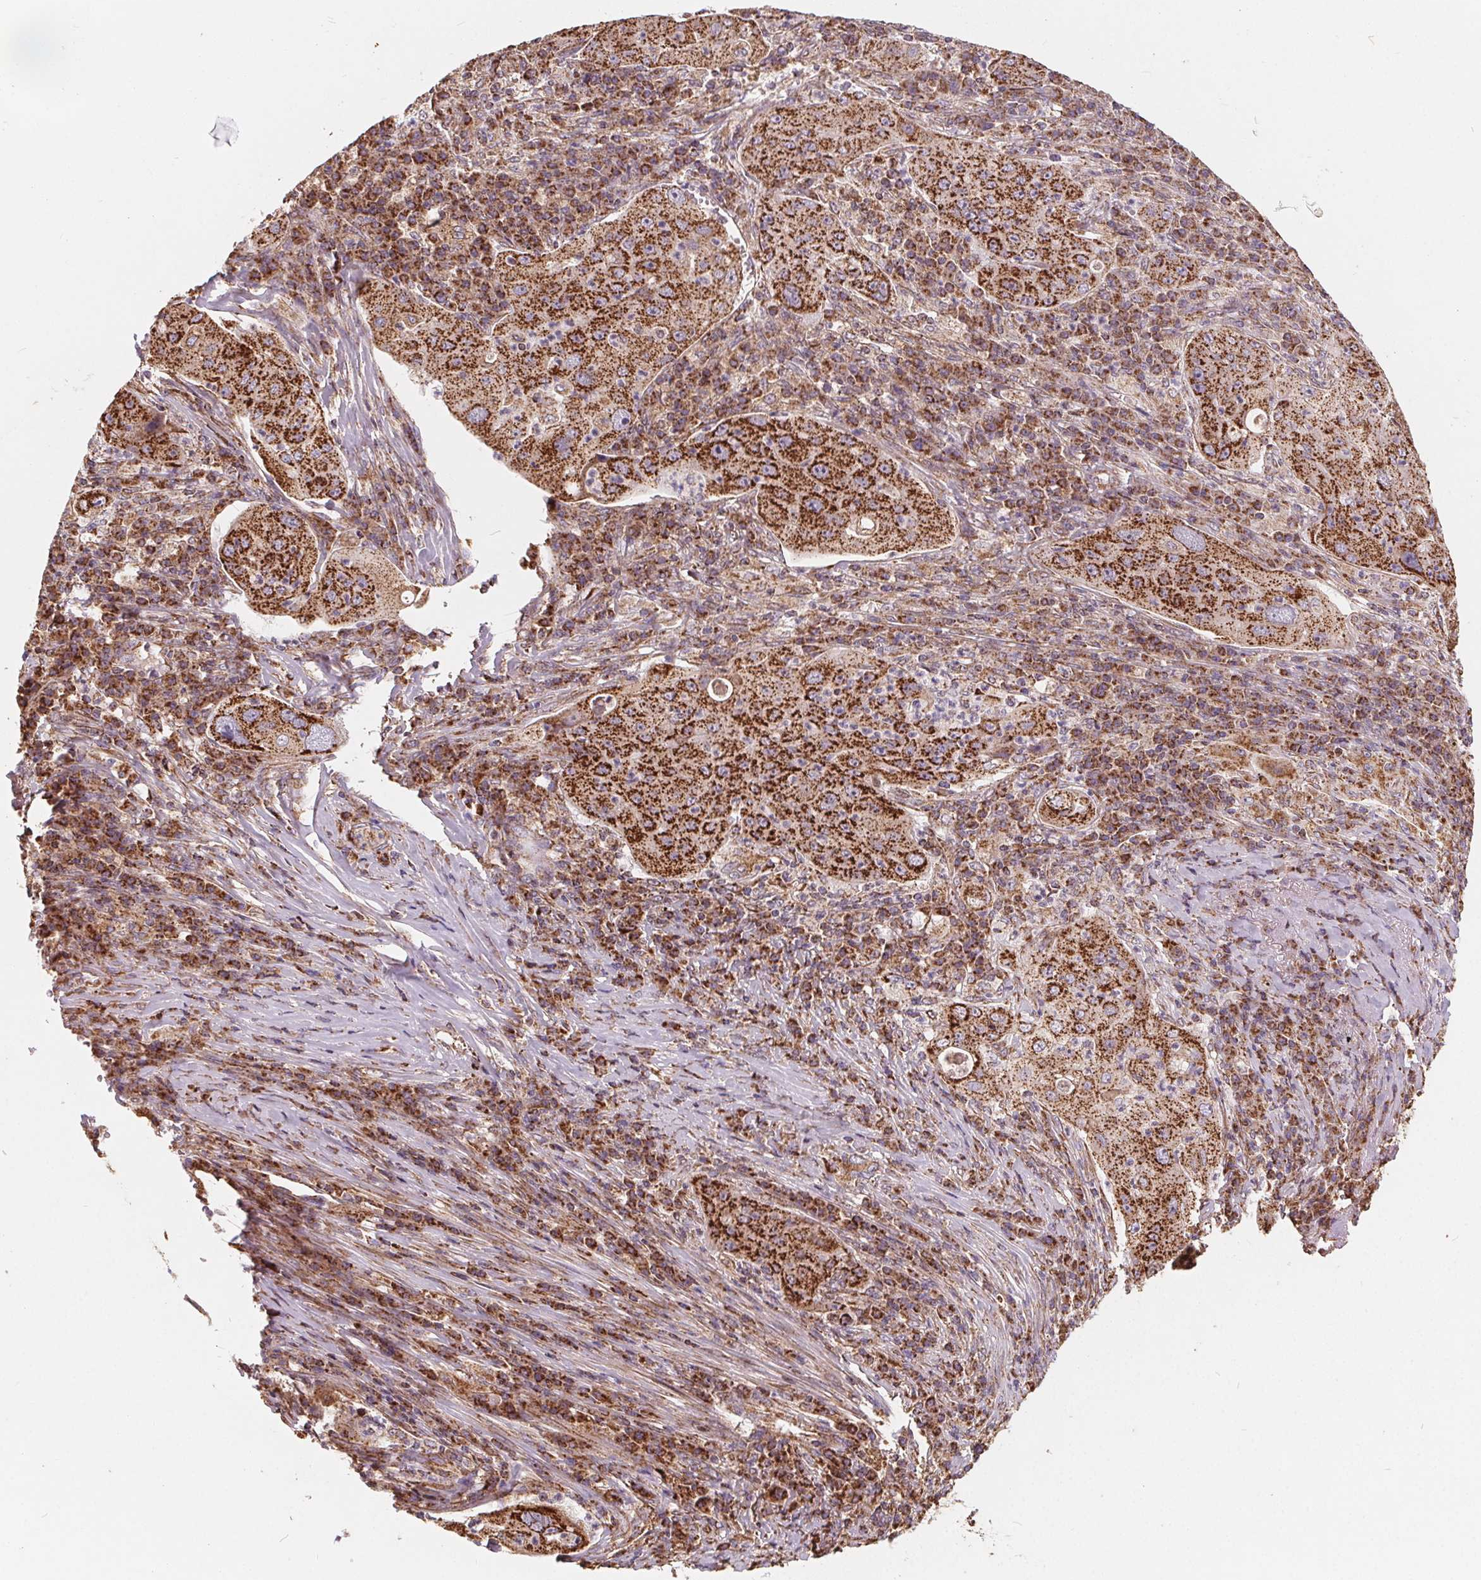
{"staining": {"intensity": "strong", "quantity": ">75%", "location": "cytoplasmic/membranous"}, "tissue": "lung cancer", "cell_type": "Tumor cells", "image_type": "cancer", "snomed": [{"axis": "morphology", "description": "Squamous cell carcinoma, NOS"}, {"axis": "topography", "description": "Lung"}], "caption": "Immunohistochemistry of human lung squamous cell carcinoma reveals high levels of strong cytoplasmic/membranous expression in about >75% of tumor cells. Immunohistochemistry (ihc) stains the protein in brown and the nuclei are stained blue.", "gene": "PLSCR3", "patient": {"sex": "female", "age": 59}}